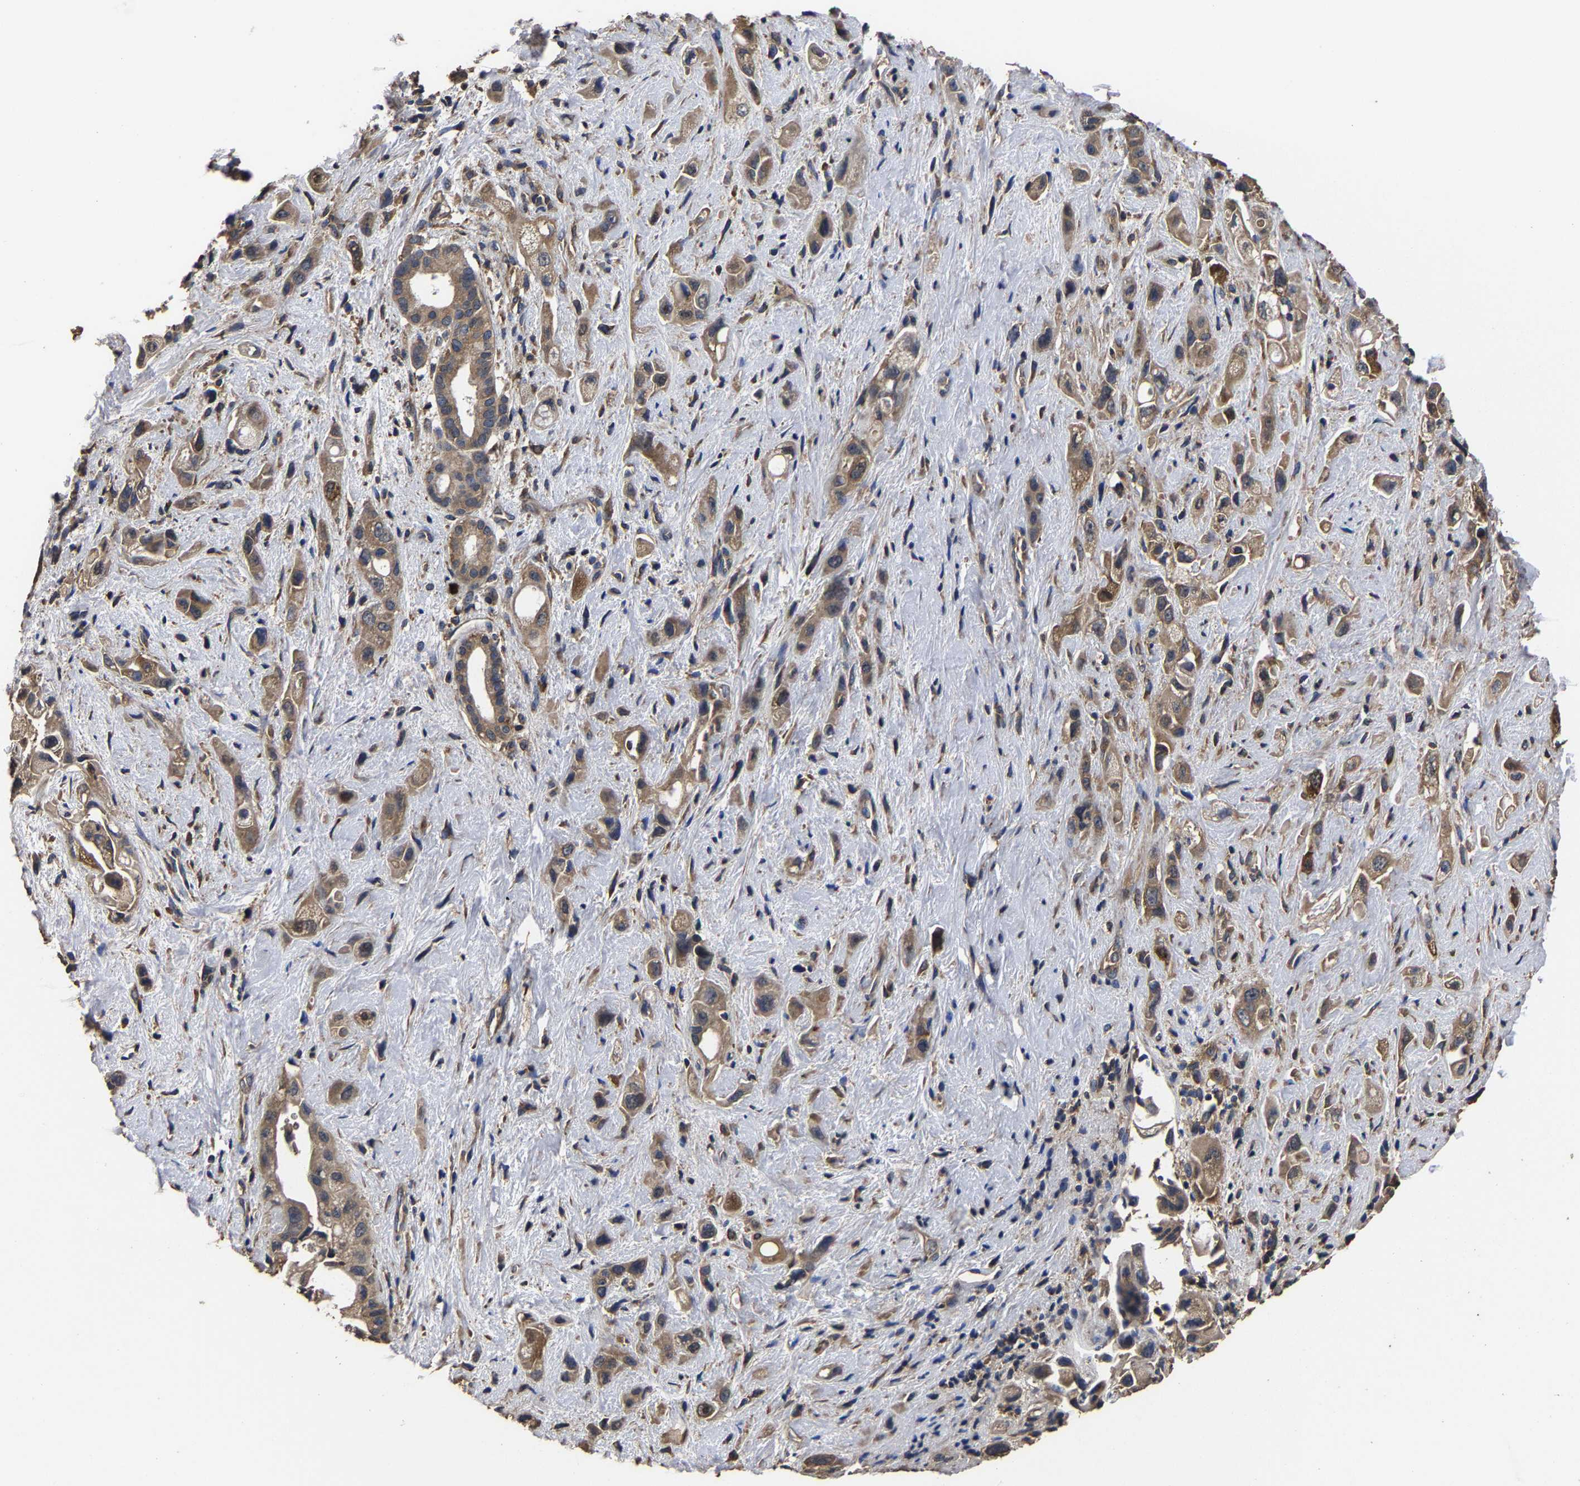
{"staining": {"intensity": "moderate", "quantity": ">75%", "location": "cytoplasmic/membranous"}, "tissue": "pancreatic cancer", "cell_type": "Tumor cells", "image_type": "cancer", "snomed": [{"axis": "morphology", "description": "Adenocarcinoma, NOS"}, {"axis": "topography", "description": "Pancreas"}], "caption": "Immunohistochemistry (IHC) staining of pancreatic cancer (adenocarcinoma), which displays medium levels of moderate cytoplasmic/membranous staining in about >75% of tumor cells indicating moderate cytoplasmic/membranous protein positivity. The staining was performed using DAB (3,3'-diaminobenzidine) (brown) for protein detection and nuclei were counterstained in hematoxylin (blue).", "gene": "ITCH", "patient": {"sex": "female", "age": 66}}